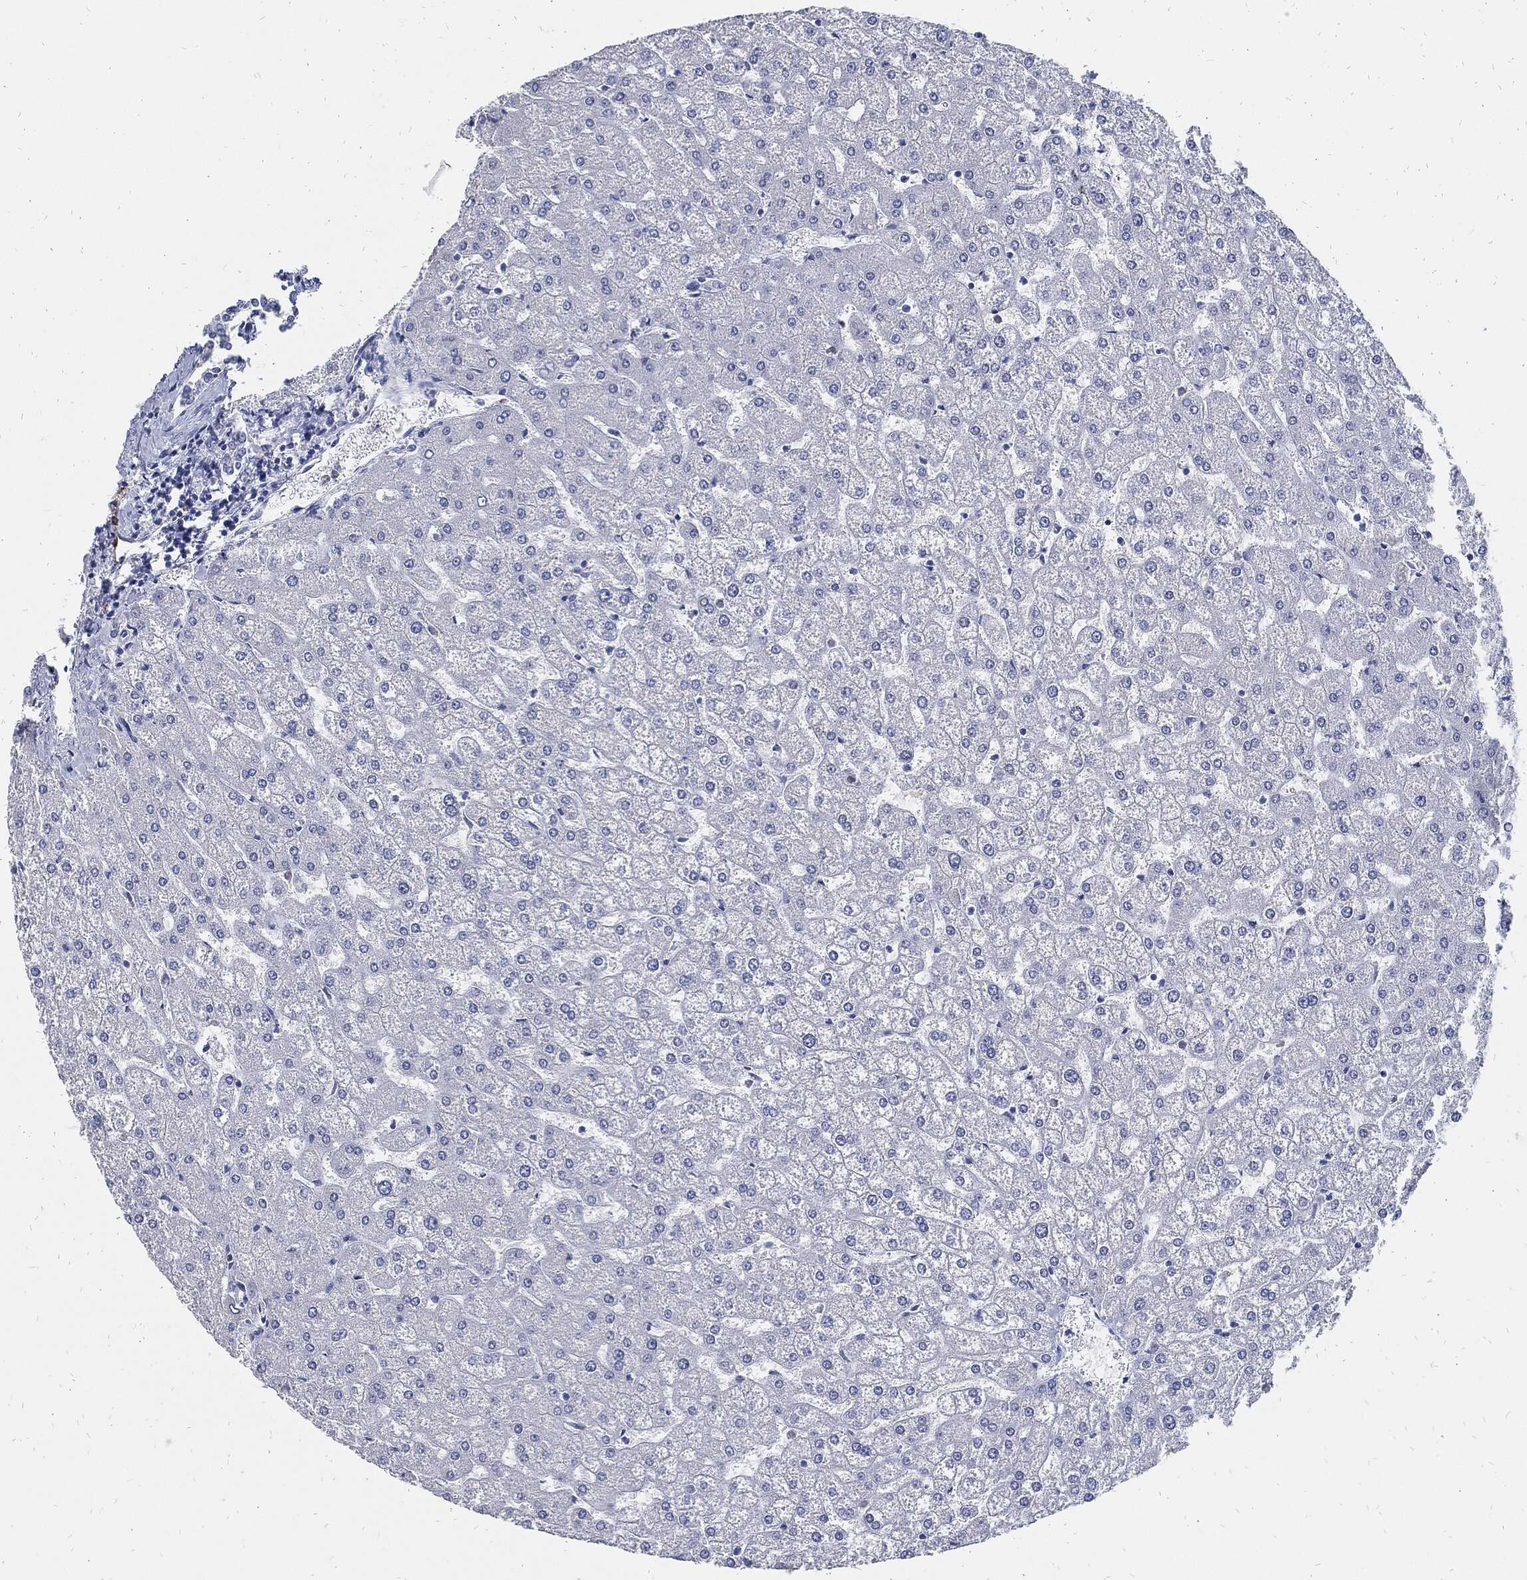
{"staining": {"intensity": "negative", "quantity": "none", "location": "none"}, "tissue": "liver", "cell_type": "Cholangiocytes", "image_type": "normal", "snomed": [{"axis": "morphology", "description": "Normal tissue, NOS"}, {"axis": "topography", "description": "Liver"}], "caption": "Immunohistochemical staining of normal human liver reveals no significant expression in cholangiocytes.", "gene": "FABP4", "patient": {"sex": "female", "age": 32}}